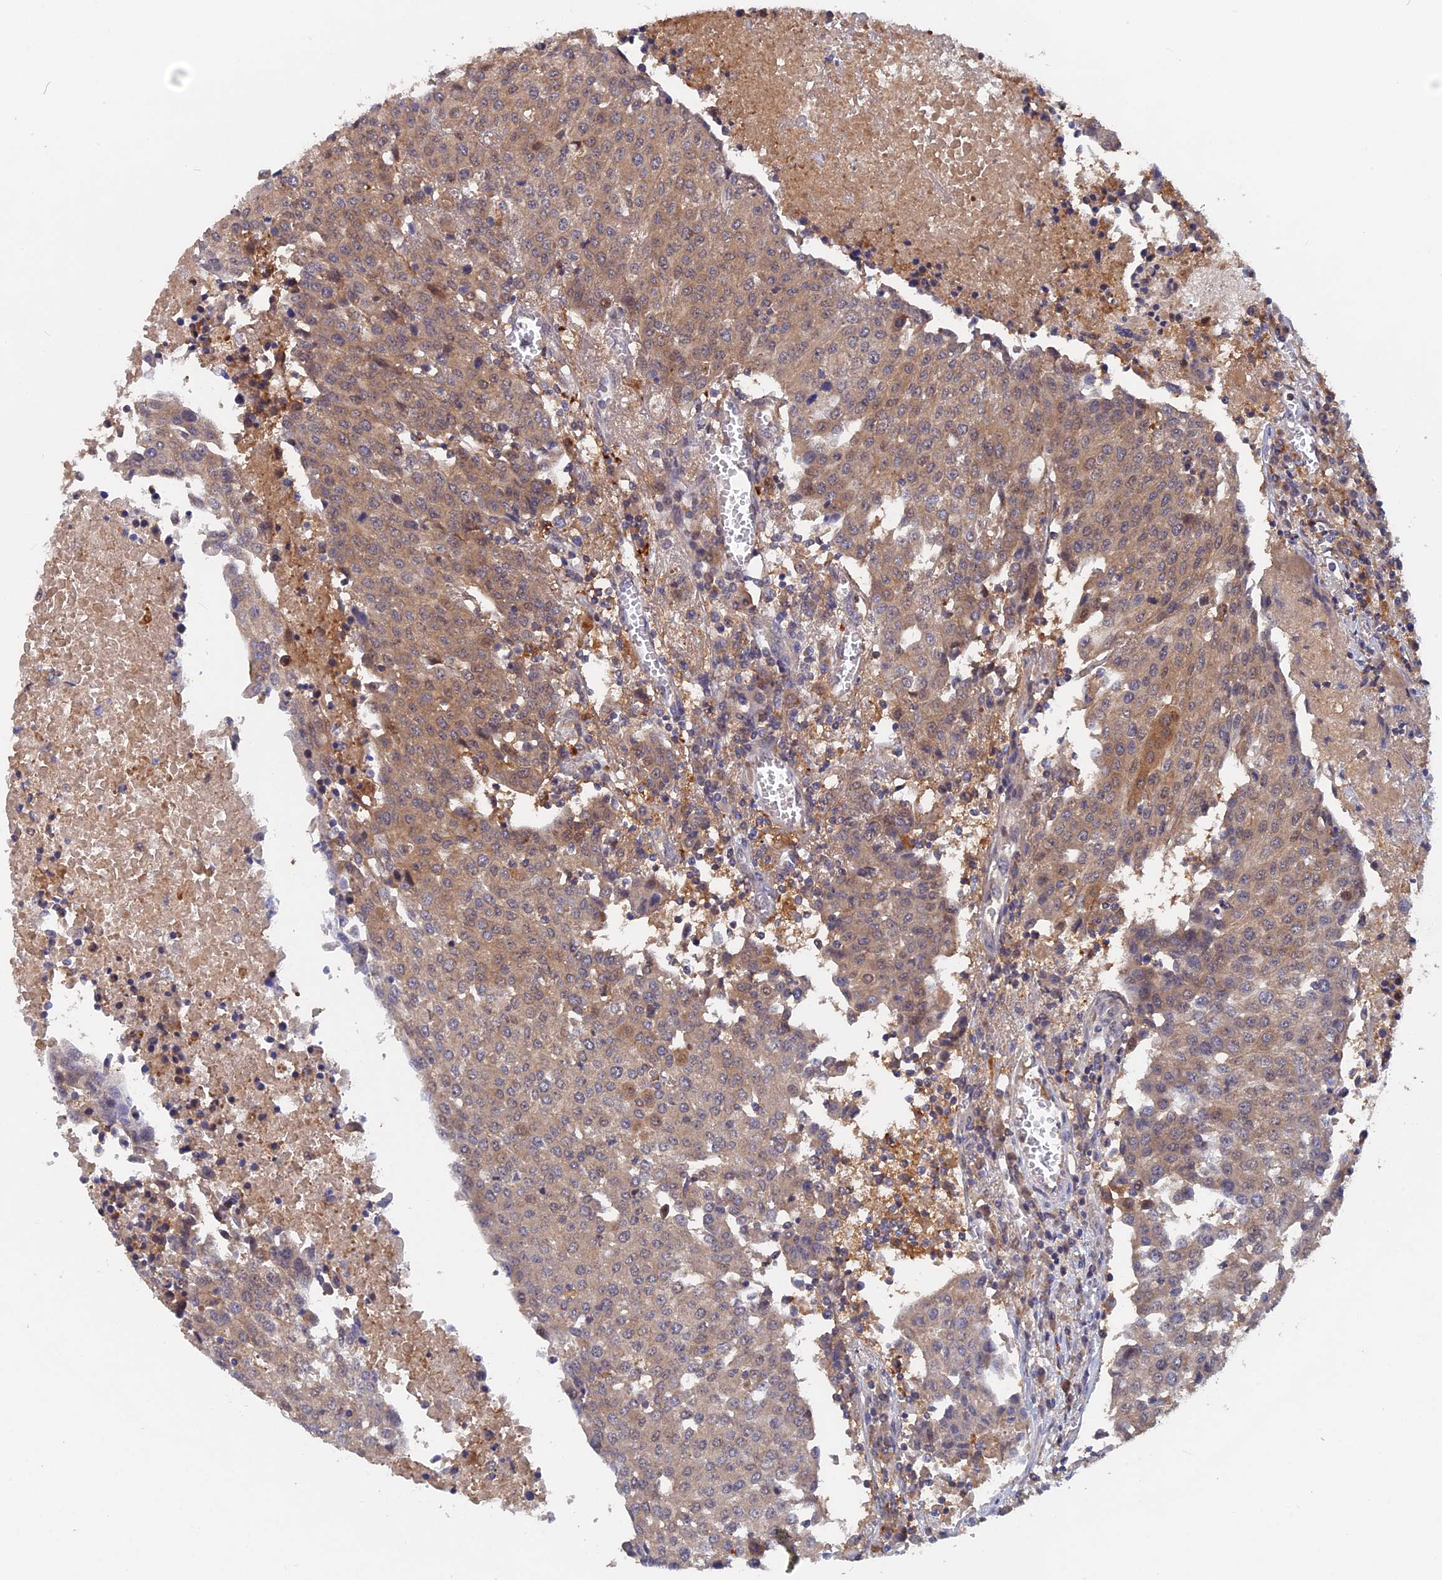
{"staining": {"intensity": "weak", "quantity": ">75%", "location": "cytoplasmic/membranous"}, "tissue": "urothelial cancer", "cell_type": "Tumor cells", "image_type": "cancer", "snomed": [{"axis": "morphology", "description": "Urothelial carcinoma, High grade"}, {"axis": "topography", "description": "Urinary bladder"}], "caption": "Protein expression by immunohistochemistry (IHC) exhibits weak cytoplasmic/membranous positivity in approximately >75% of tumor cells in urothelial carcinoma (high-grade).", "gene": "BLVRA", "patient": {"sex": "female", "age": 85}}